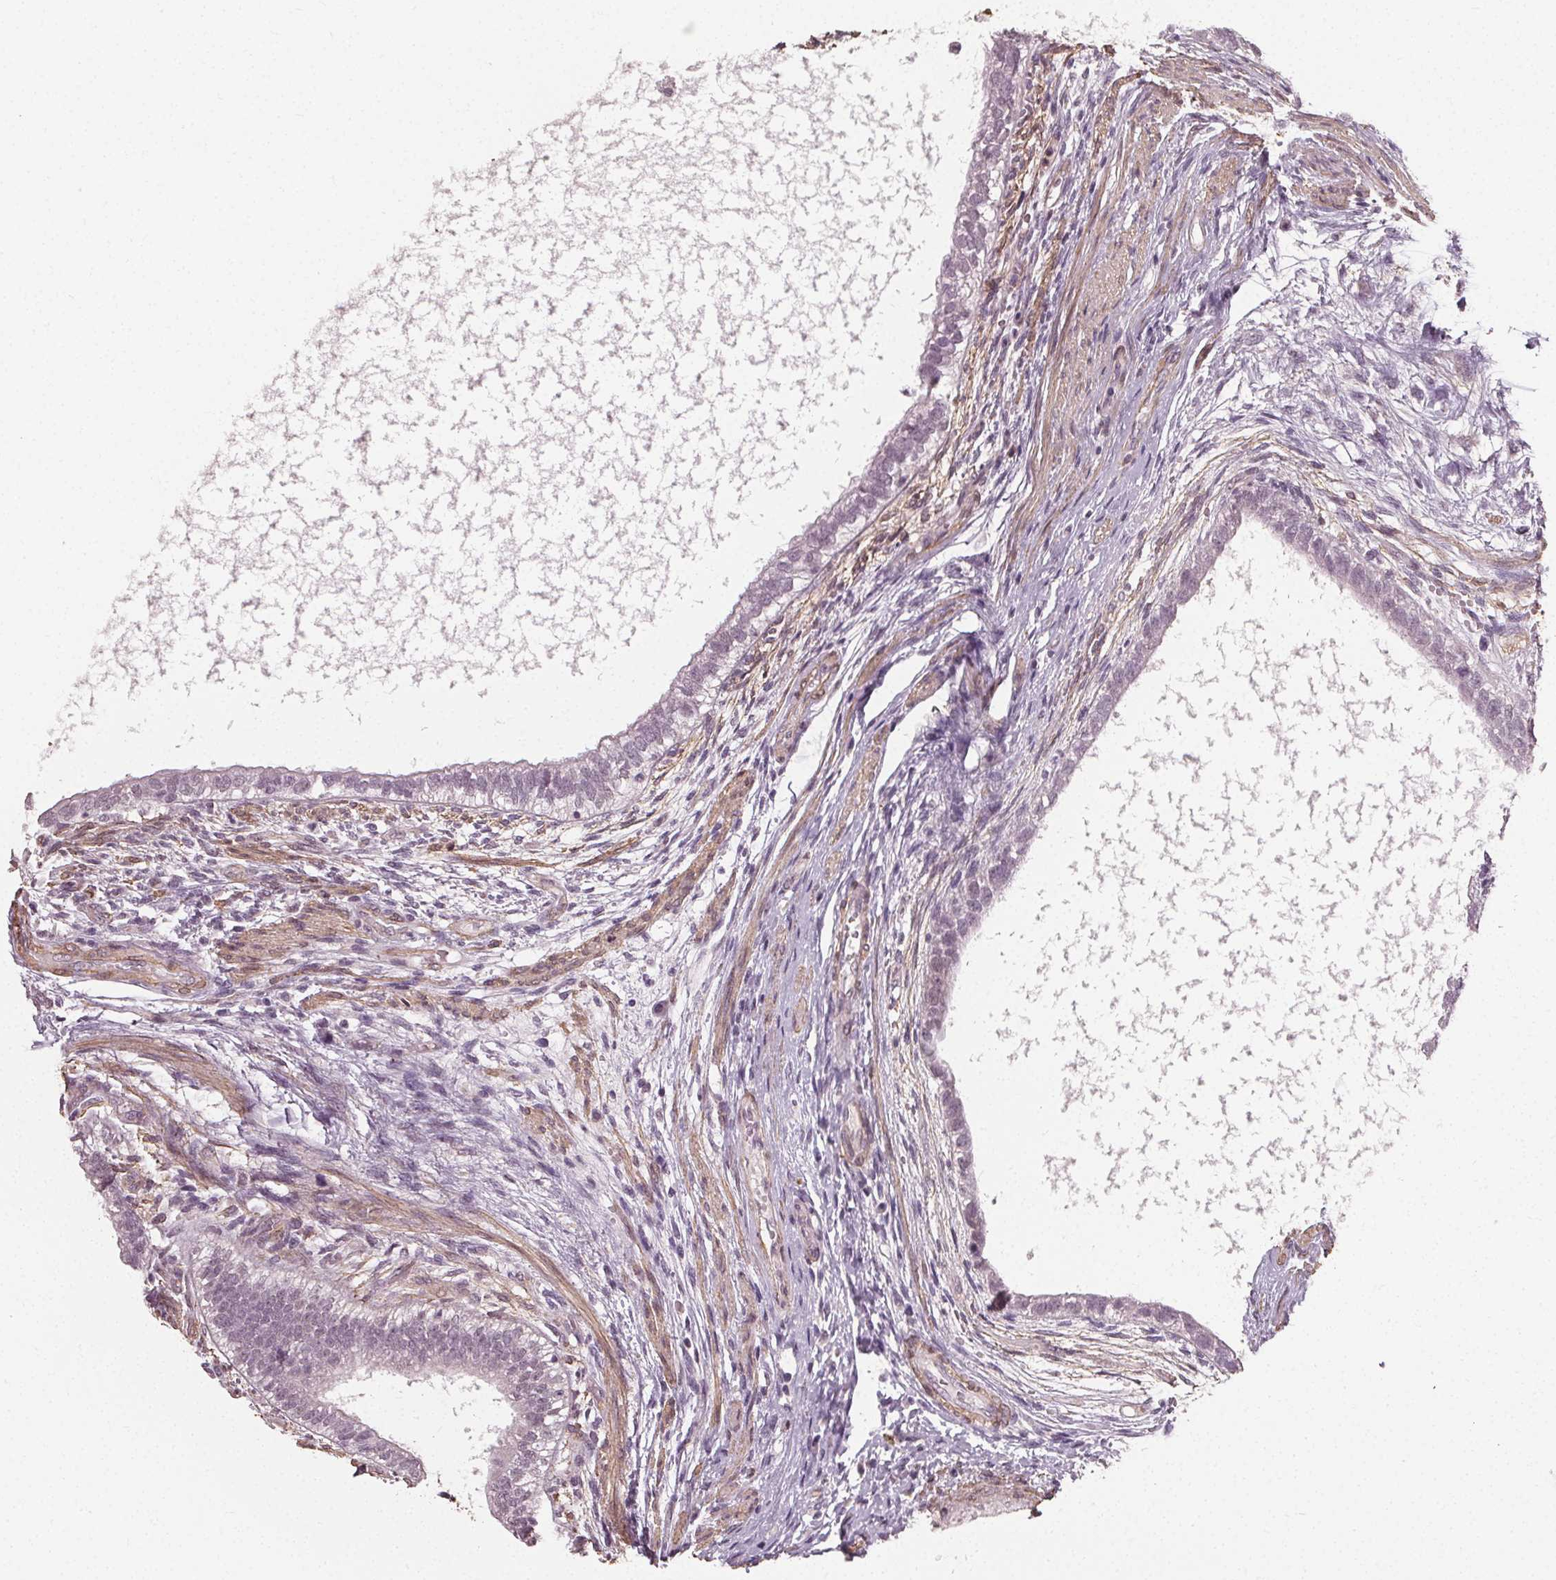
{"staining": {"intensity": "negative", "quantity": "none", "location": "none"}, "tissue": "testis cancer", "cell_type": "Tumor cells", "image_type": "cancer", "snomed": [{"axis": "morphology", "description": "Carcinoma, Embryonal, NOS"}, {"axis": "topography", "description": "Testis"}], "caption": "High magnification brightfield microscopy of testis cancer stained with DAB (3,3'-diaminobenzidine) (brown) and counterstained with hematoxylin (blue): tumor cells show no significant positivity.", "gene": "PKP1", "patient": {"sex": "male", "age": 26}}